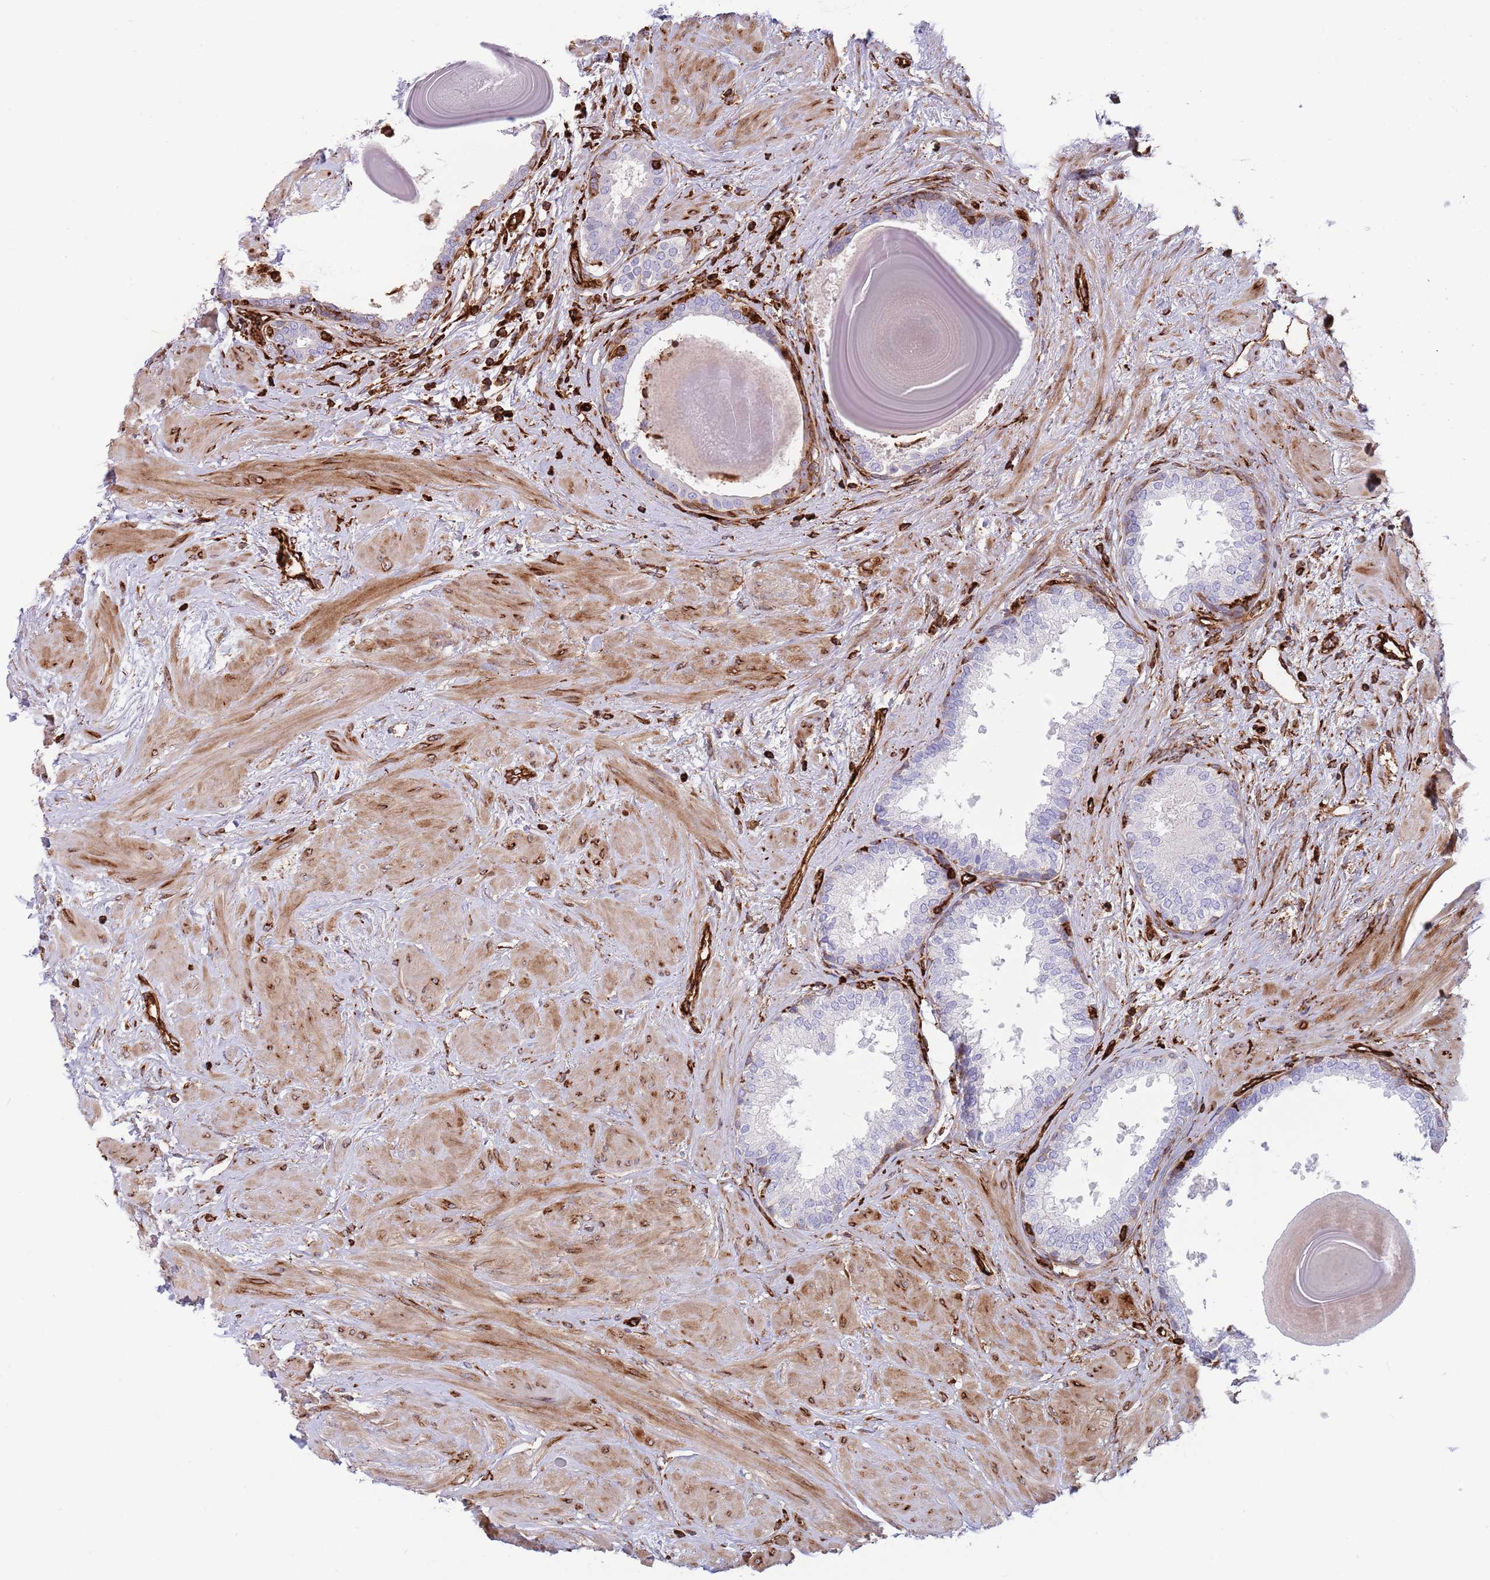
{"staining": {"intensity": "negative", "quantity": "none", "location": "none"}, "tissue": "prostate", "cell_type": "Glandular cells", "image_type": "normal", "snomed": [{"axis": "morphology", "description": "Normal tissue, NOS"}, {"axis": "topography", "description": "Prostate"}], "caption": "High power microscopy micrograph of an immunohistochemistry photomicrograph of normal prostate, revealing no significant expression in glandular cells. (Brightfield microscopy of DAB (3,3'-diaminobenzidine) IHC at high magnification).", "gene": "KBTBD6", "patient": {"sex": "male", "age": 48}}